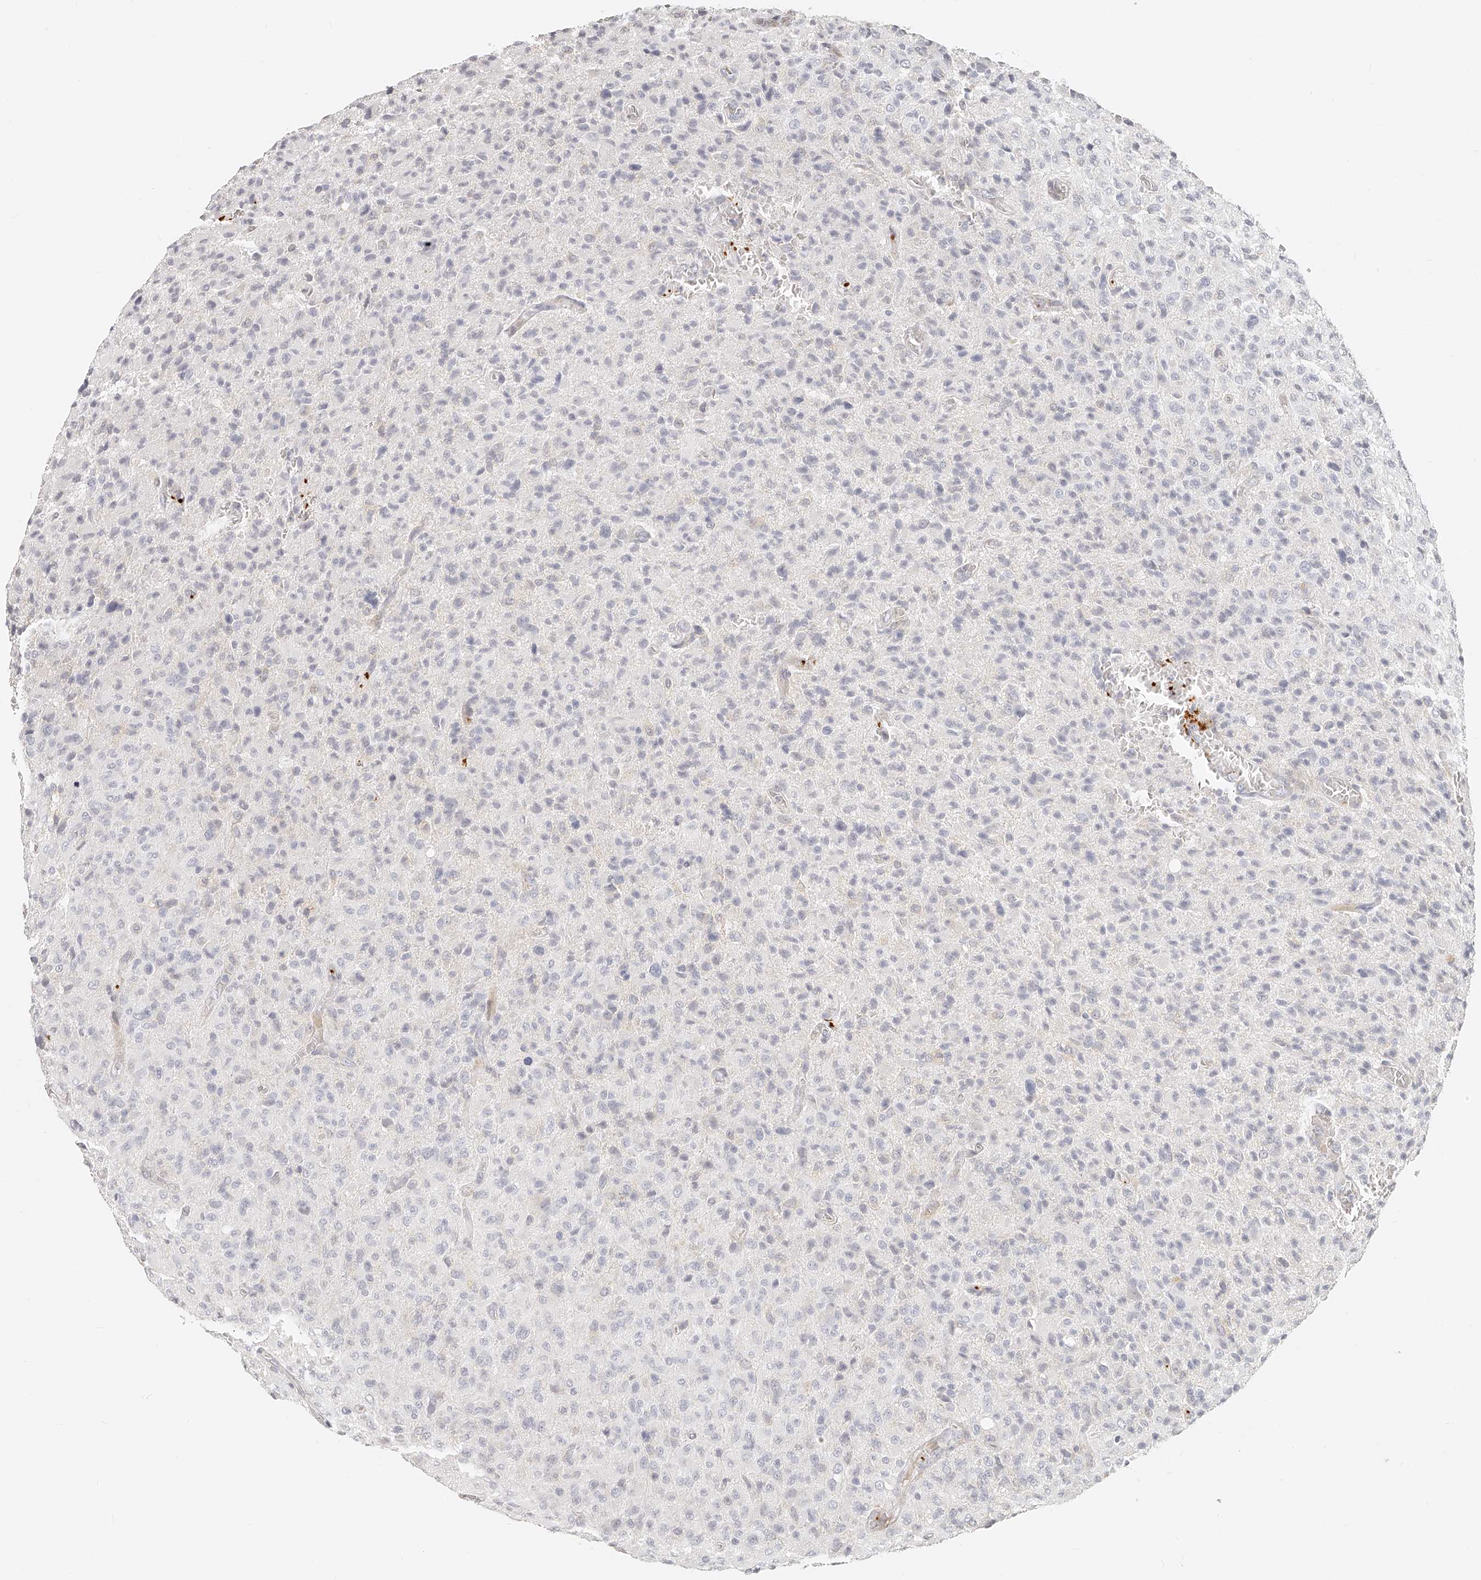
{"staining": {"intensity": "negative", "quantity": "none", "location": "none"}, "tissue": "glioma", "cell_type": "Tumor cells", "image_type": "cancer", "snomed": [{"axis": "morphology", "description": "Glioma, malignant, High grade"}, {"axis": "topography", "description": "Brain"}], "caption": "Immunohistochemical staining of glioma exhibits no significant expression in tumor cells.", "gene": "ITGB3", "patient": {"sex": "female", "age": 57}}